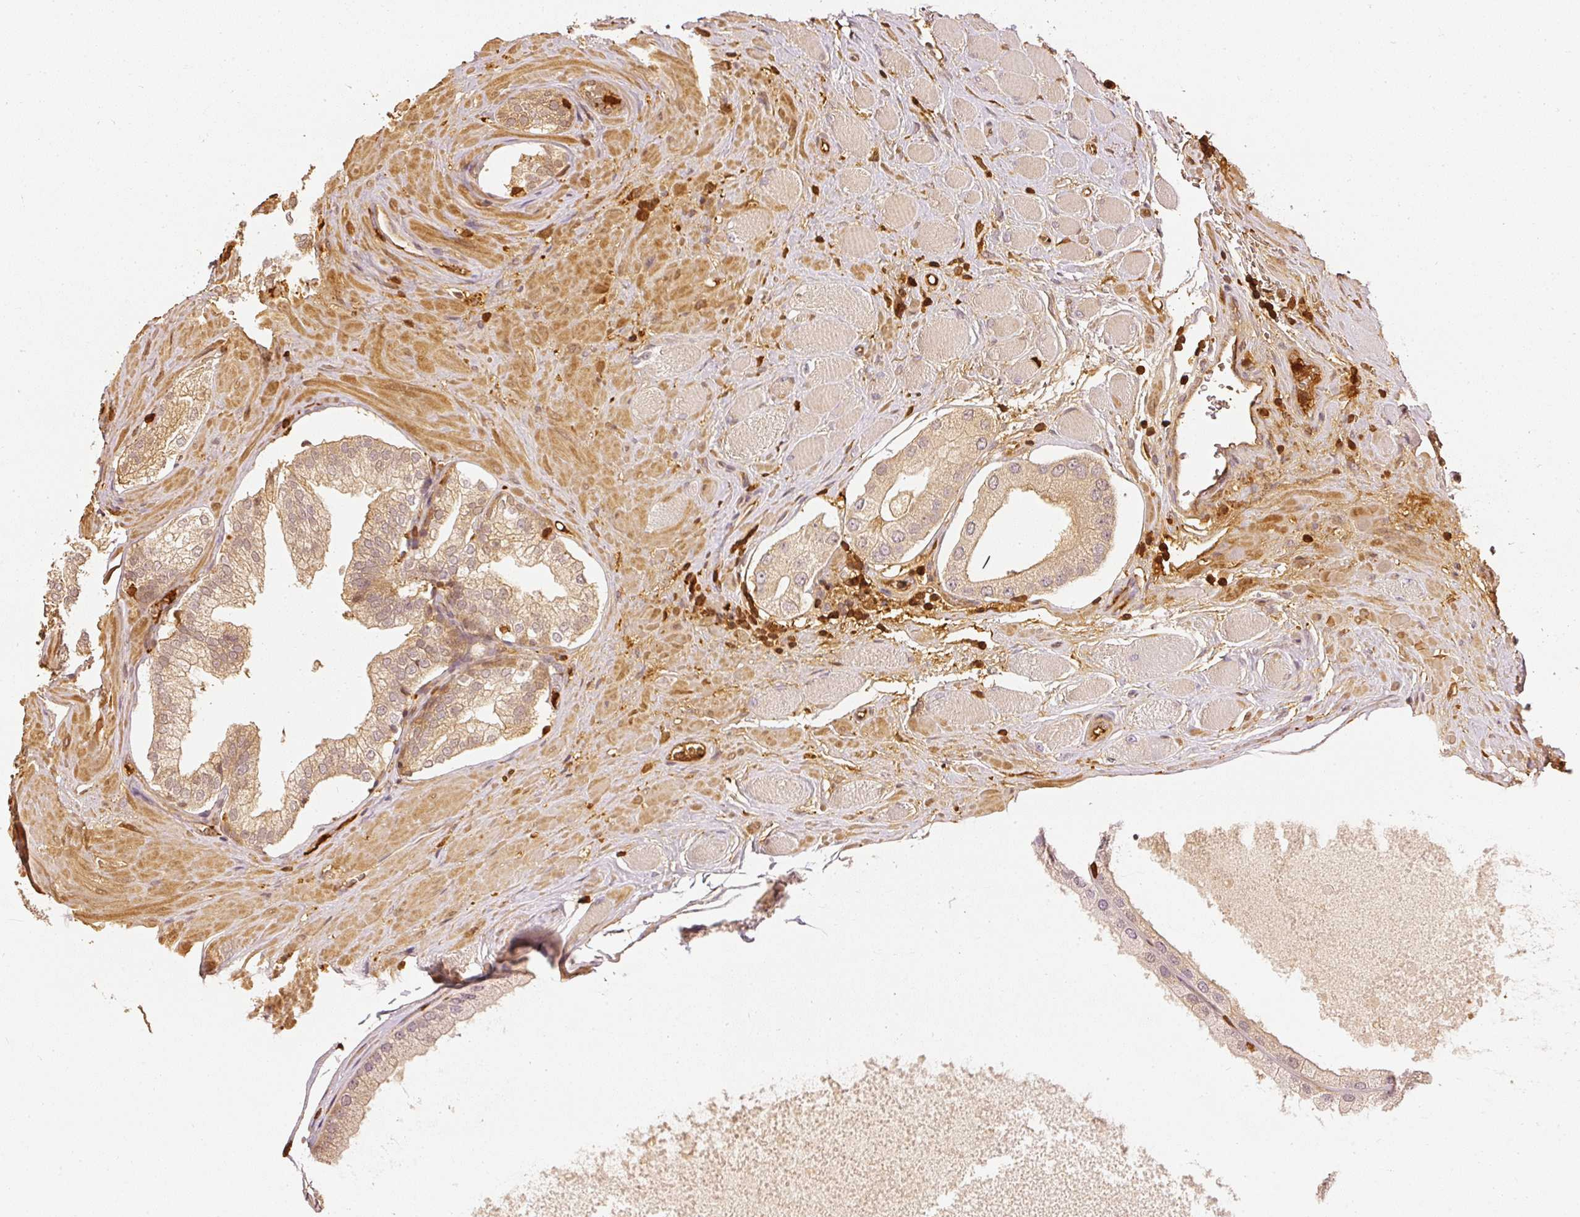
{"staining": {"intensity": "moderate", "quantity": "25%-75%", "location": "cytoplasmic/membranous,nuclear"}, "tissue": "prostate cancer", "cell_type": "Tumor cells", "image_type": "cancer", "snomed": [{"axis": "morphology", "description": "Adenocarcinoma, Low grade"}, {"axis": "topography", "description": "Prostate"}], "caption": "This is a photomicrograph of IHC staining of prostate low-grade adenocarcinoma, which shows moderate positivity in the cytoplasmic/membranous and nuclear of tumor cells.", "gene": "PFN1", "patient": {"sex": "male", "age": 42}}